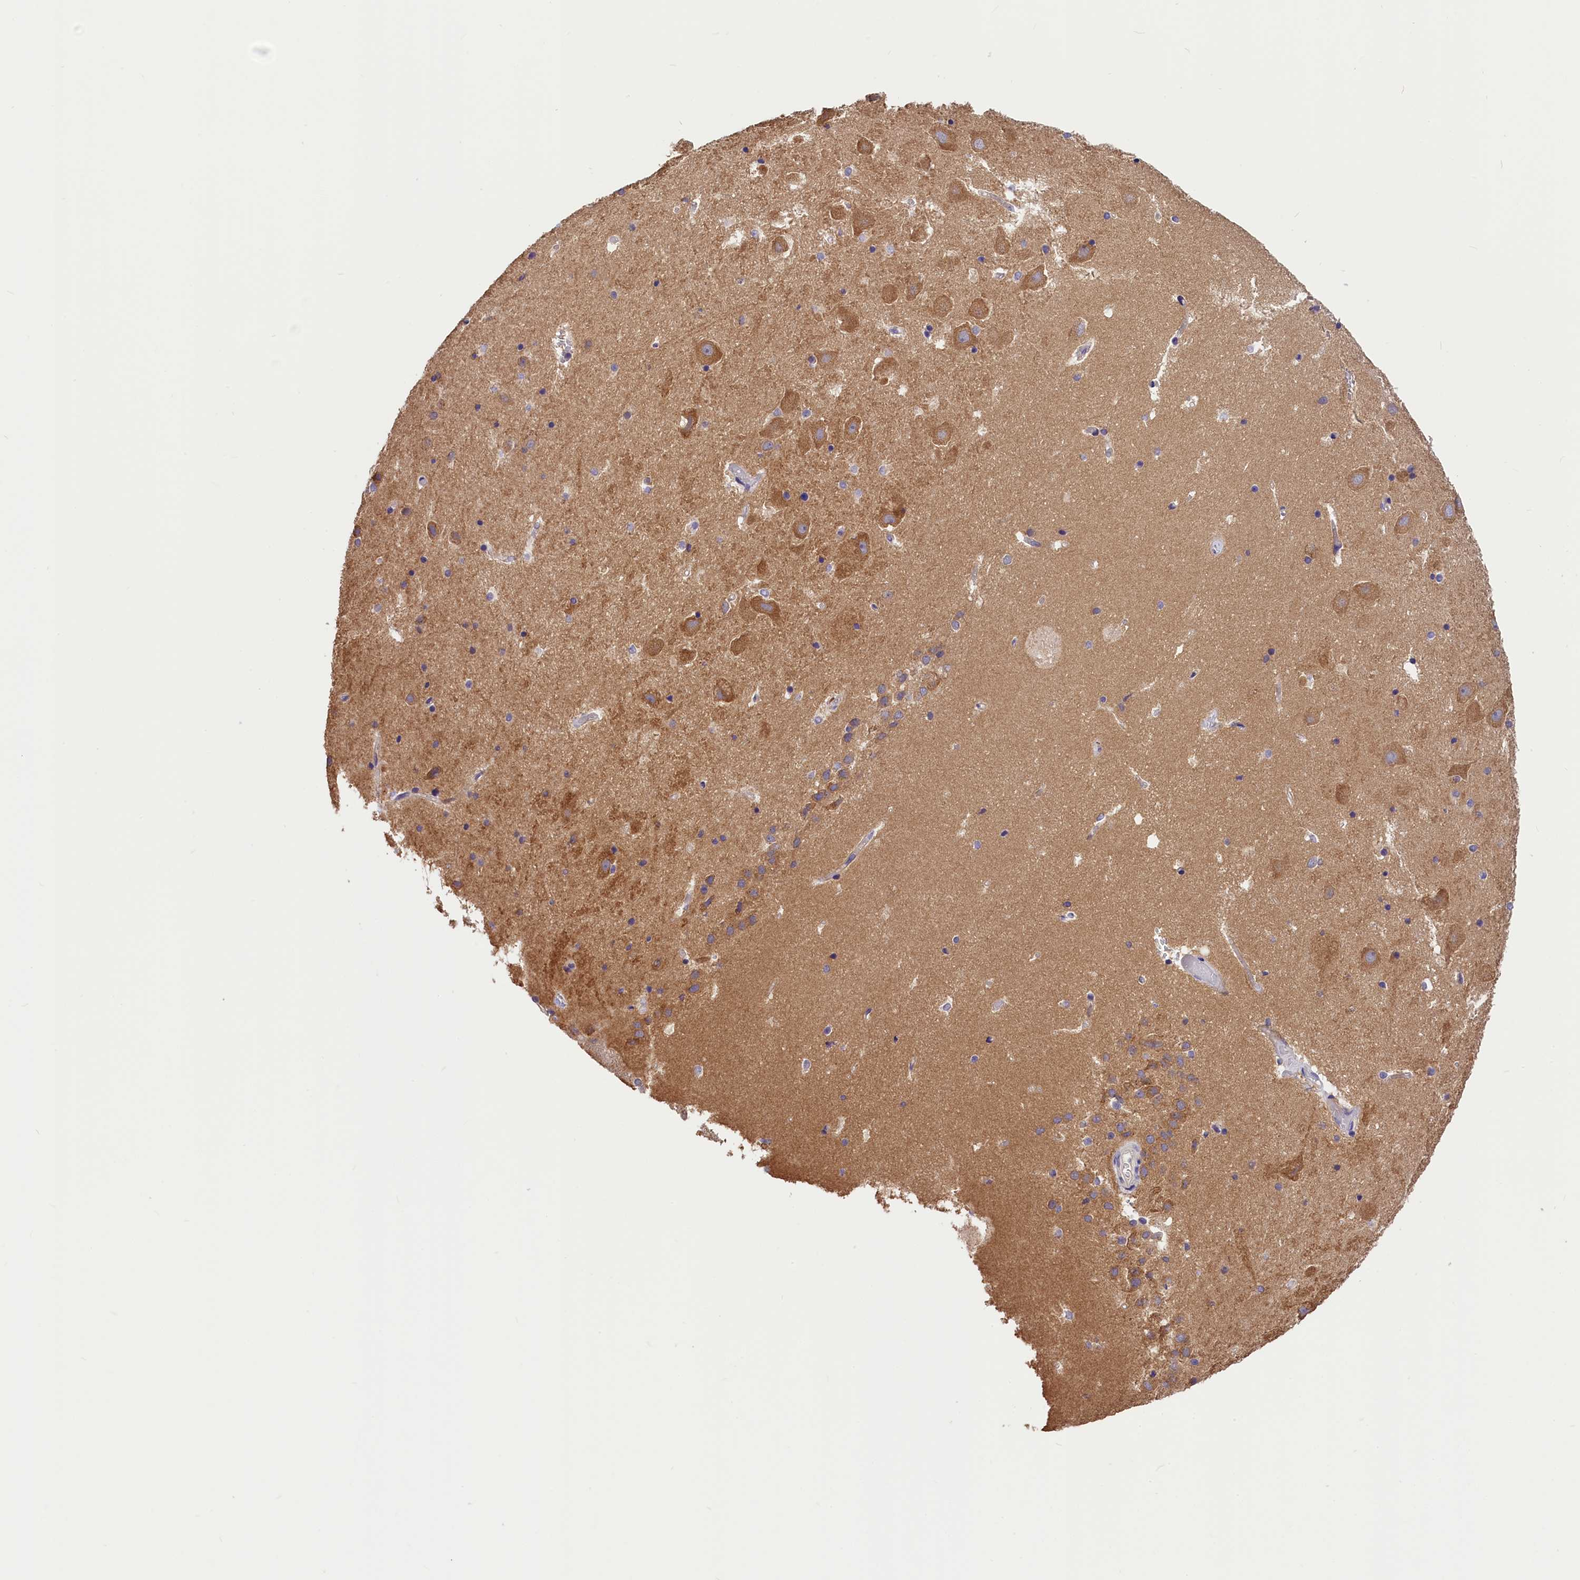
{"staining": {"intensity": "weak", "quantity": "<25%", "location": "cytoplasmic/membranous"}, "tissue": "hippocampus", "cell_type": "Glial cells", "image_type": "normal", "snomed": [{"axis": "morphology", "description": "Normal tissue, NOS"}, {"axis": "topography", "description": "Hippocampus"}], "caption": "This image is of benign hippocampus stained with IHC to label a protein in brown with the nuclei are counter-stained blue. There is no expression in glial cells. (Immunohistochemistry, brightfield microscopy, high magnification).", "gene": "AP3B2", "patient": {"sex": "female", "age": 52}}